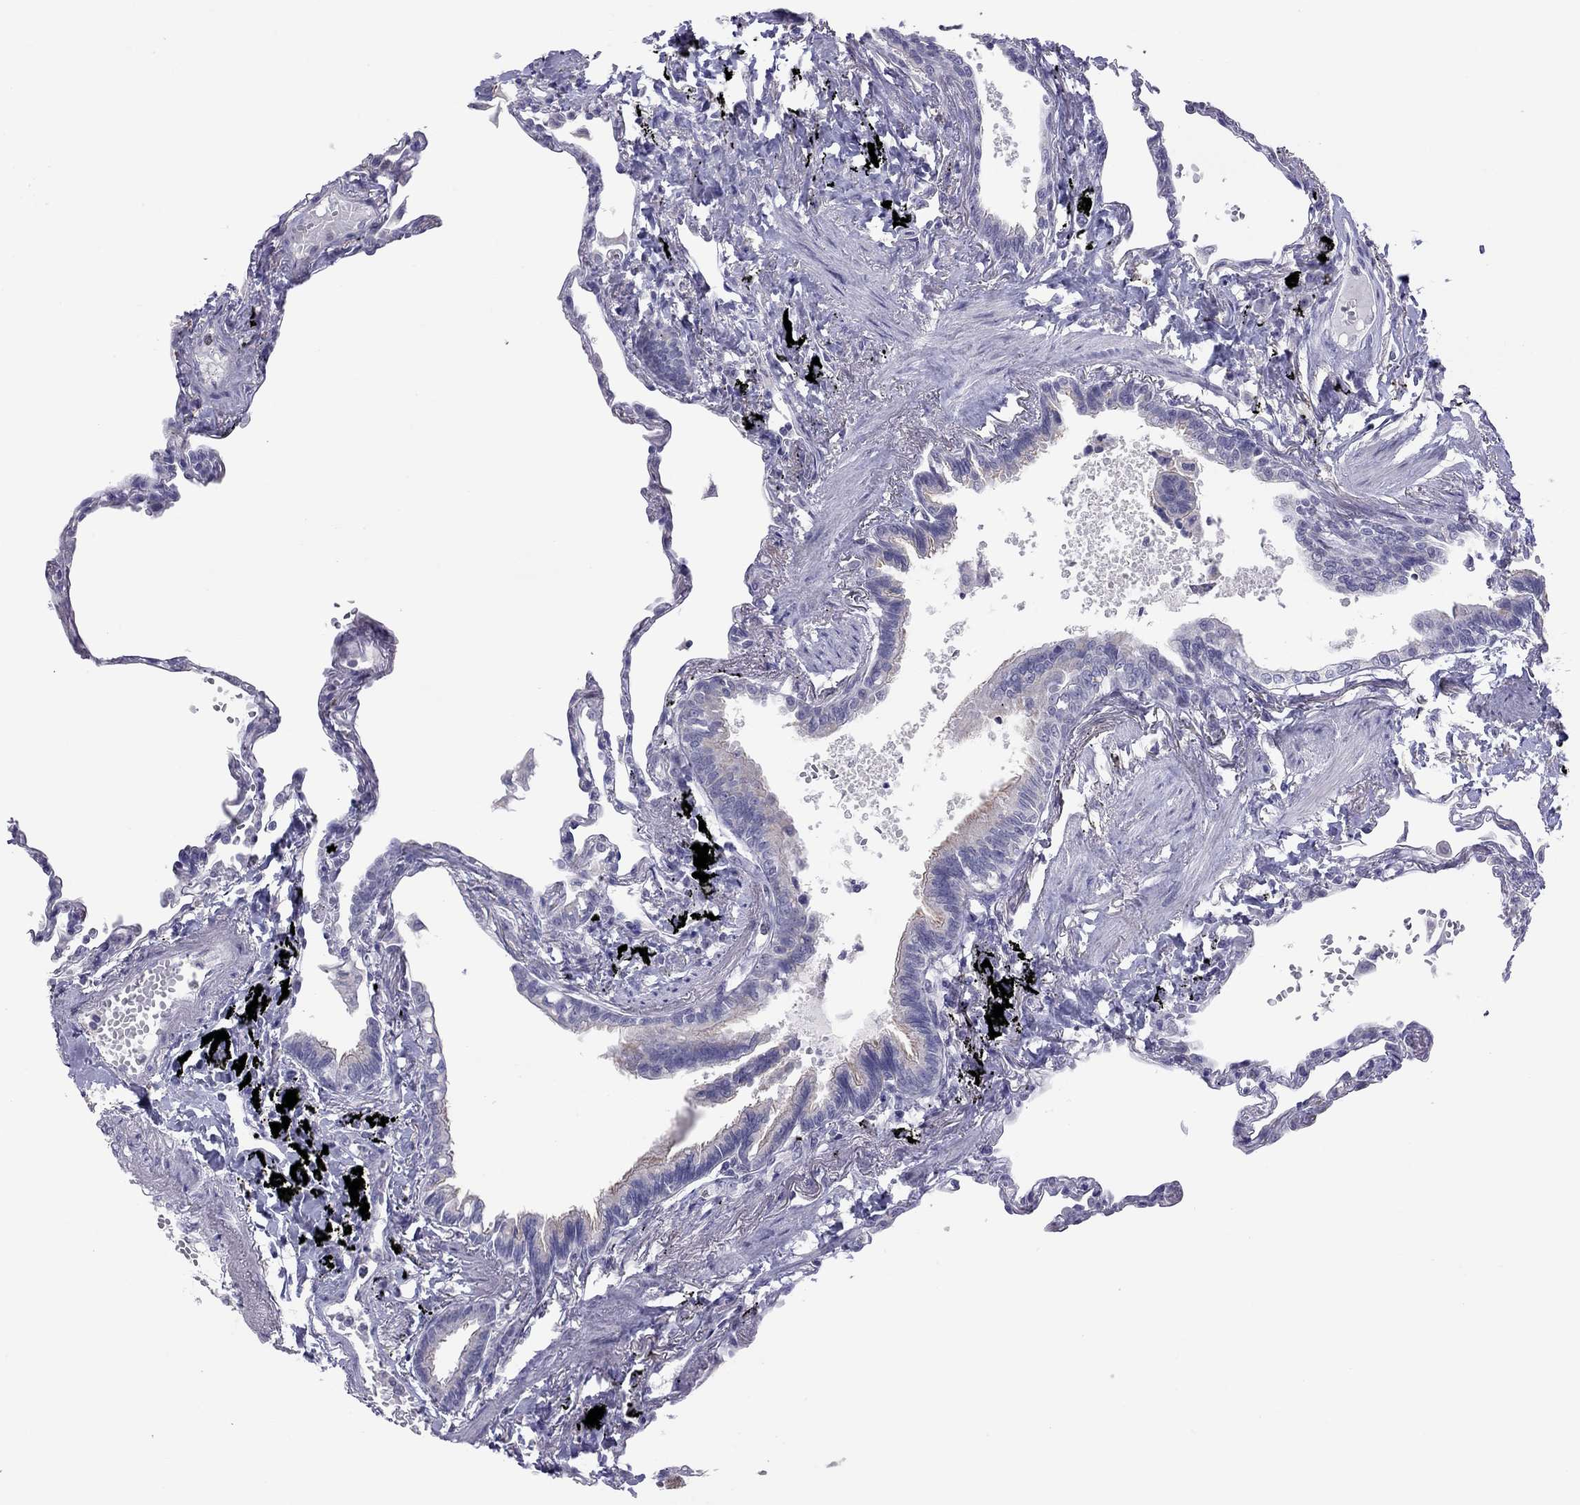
{"staining": {"intensity": "negative", "quantity": "none", "location": "none"}, "tissue": "lung", "cell_type": "Alveolar cells", "image_type": "normal", "snomed": [{"axis": "morphology", "description": "Normal tissue, NOS"}, {"axis": "topography", "description": "Lung"}], "caption": "Immunohistochemistry (IHC) photomicrograph of unremarkable lung: lung stained with DAB reveals no significant protein positivity in alveolar cells. The staining was performed using DAB (3,3'-diaminobenzidine) to visualize the protein expression in brown, while the nuclei were stained in blue with hematoxylin (Magnification: 20x).", "gene": "PPP1R3A", "patient": {"sex": "male", "age": 78}}